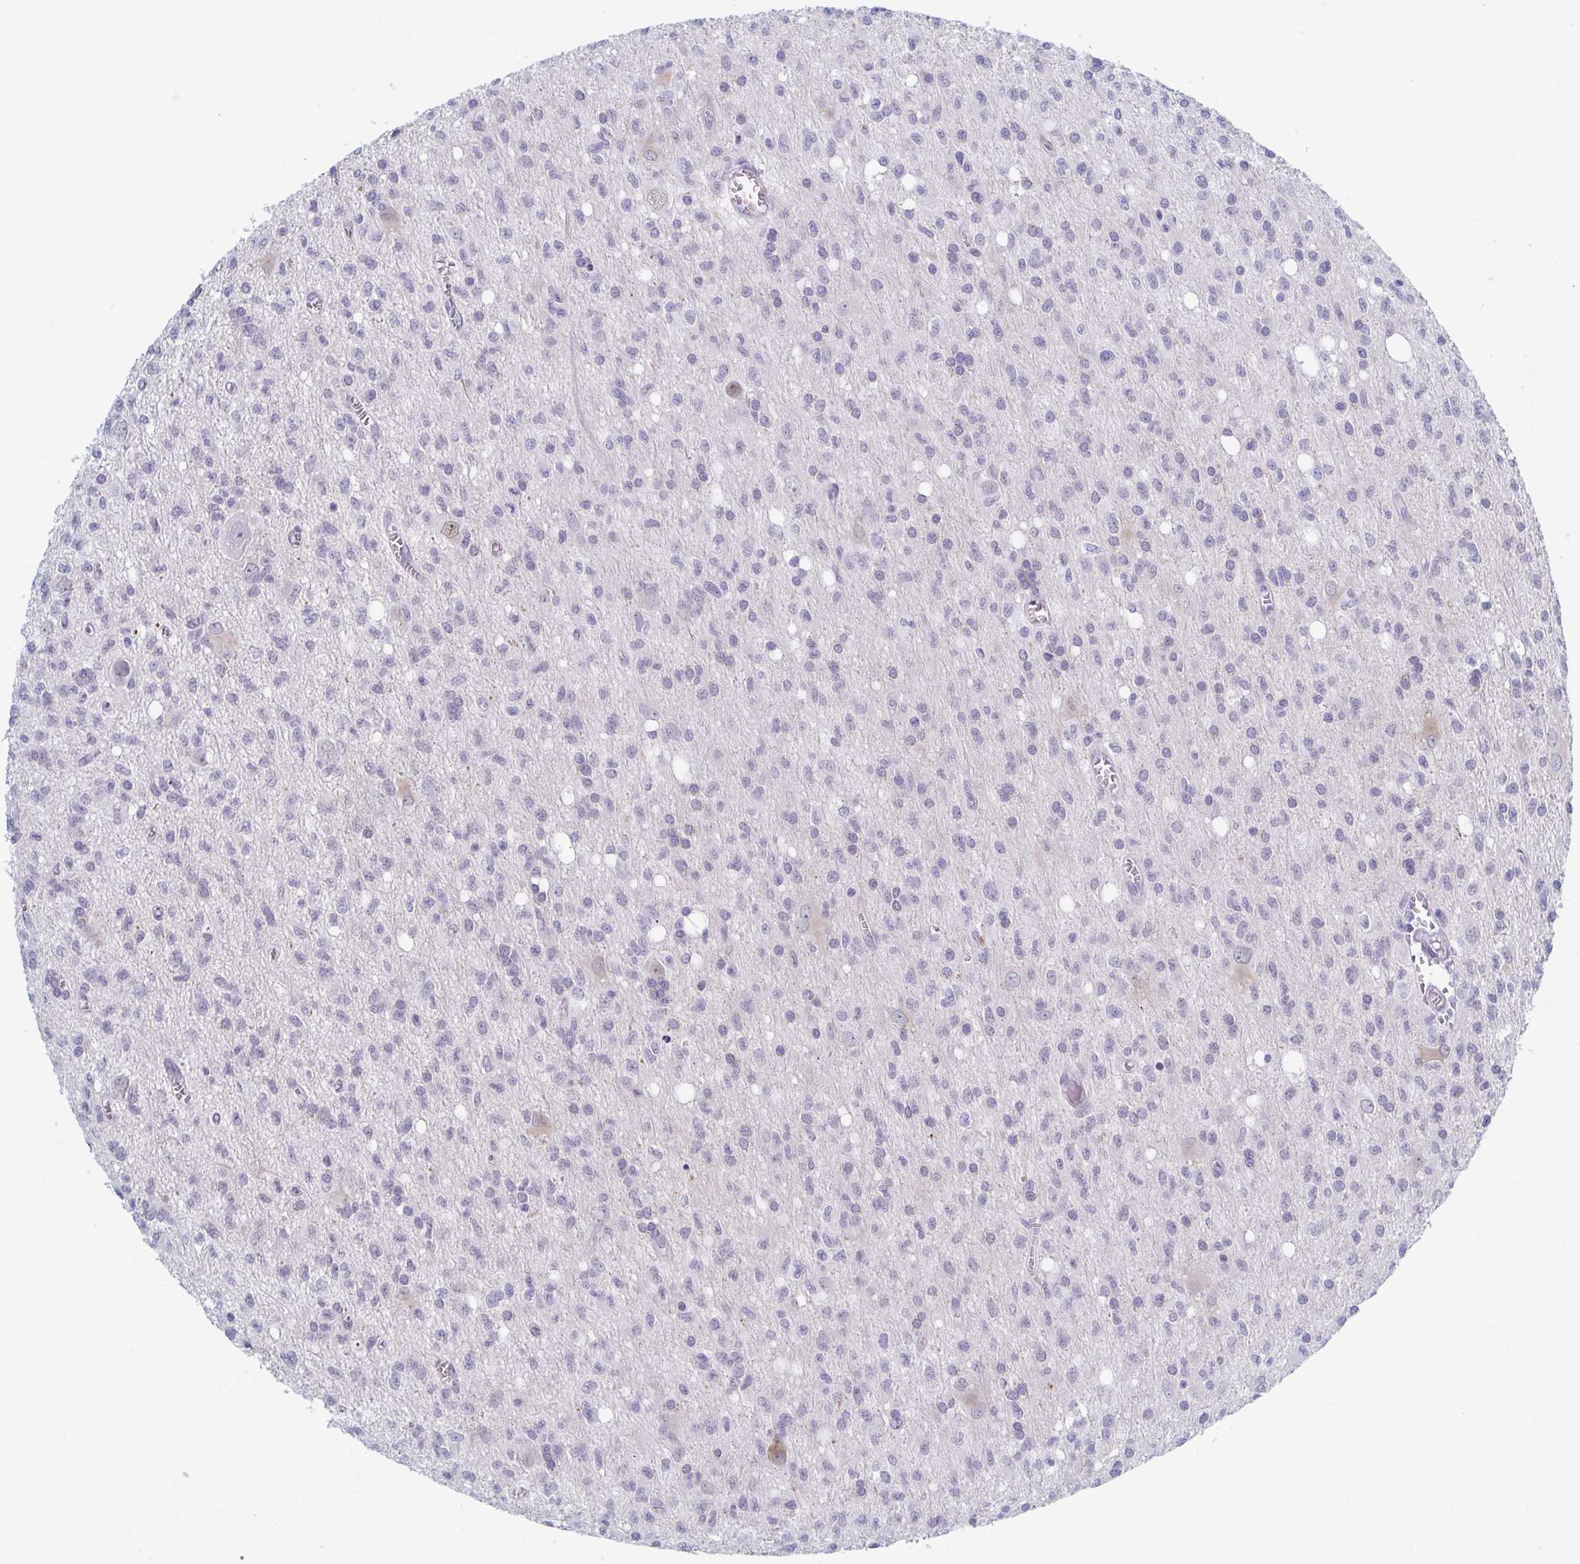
{"staining": {"intensity": "negative", "quantity": "none", "location": "none"}, "tissue": "glioma", "cell_type": "Tumor cells", "image_type": "cancer", "snomed": [{"axis": "morphology", "description": "Glioma, malignant, Low grade"}, {"axis": "topography", "description": "Brain"}], "caption": "Tumor cells are negative for brown protein staining in glioma.", "gene": "ZFP64", "patient": {"sex": "male", "age": 64}}